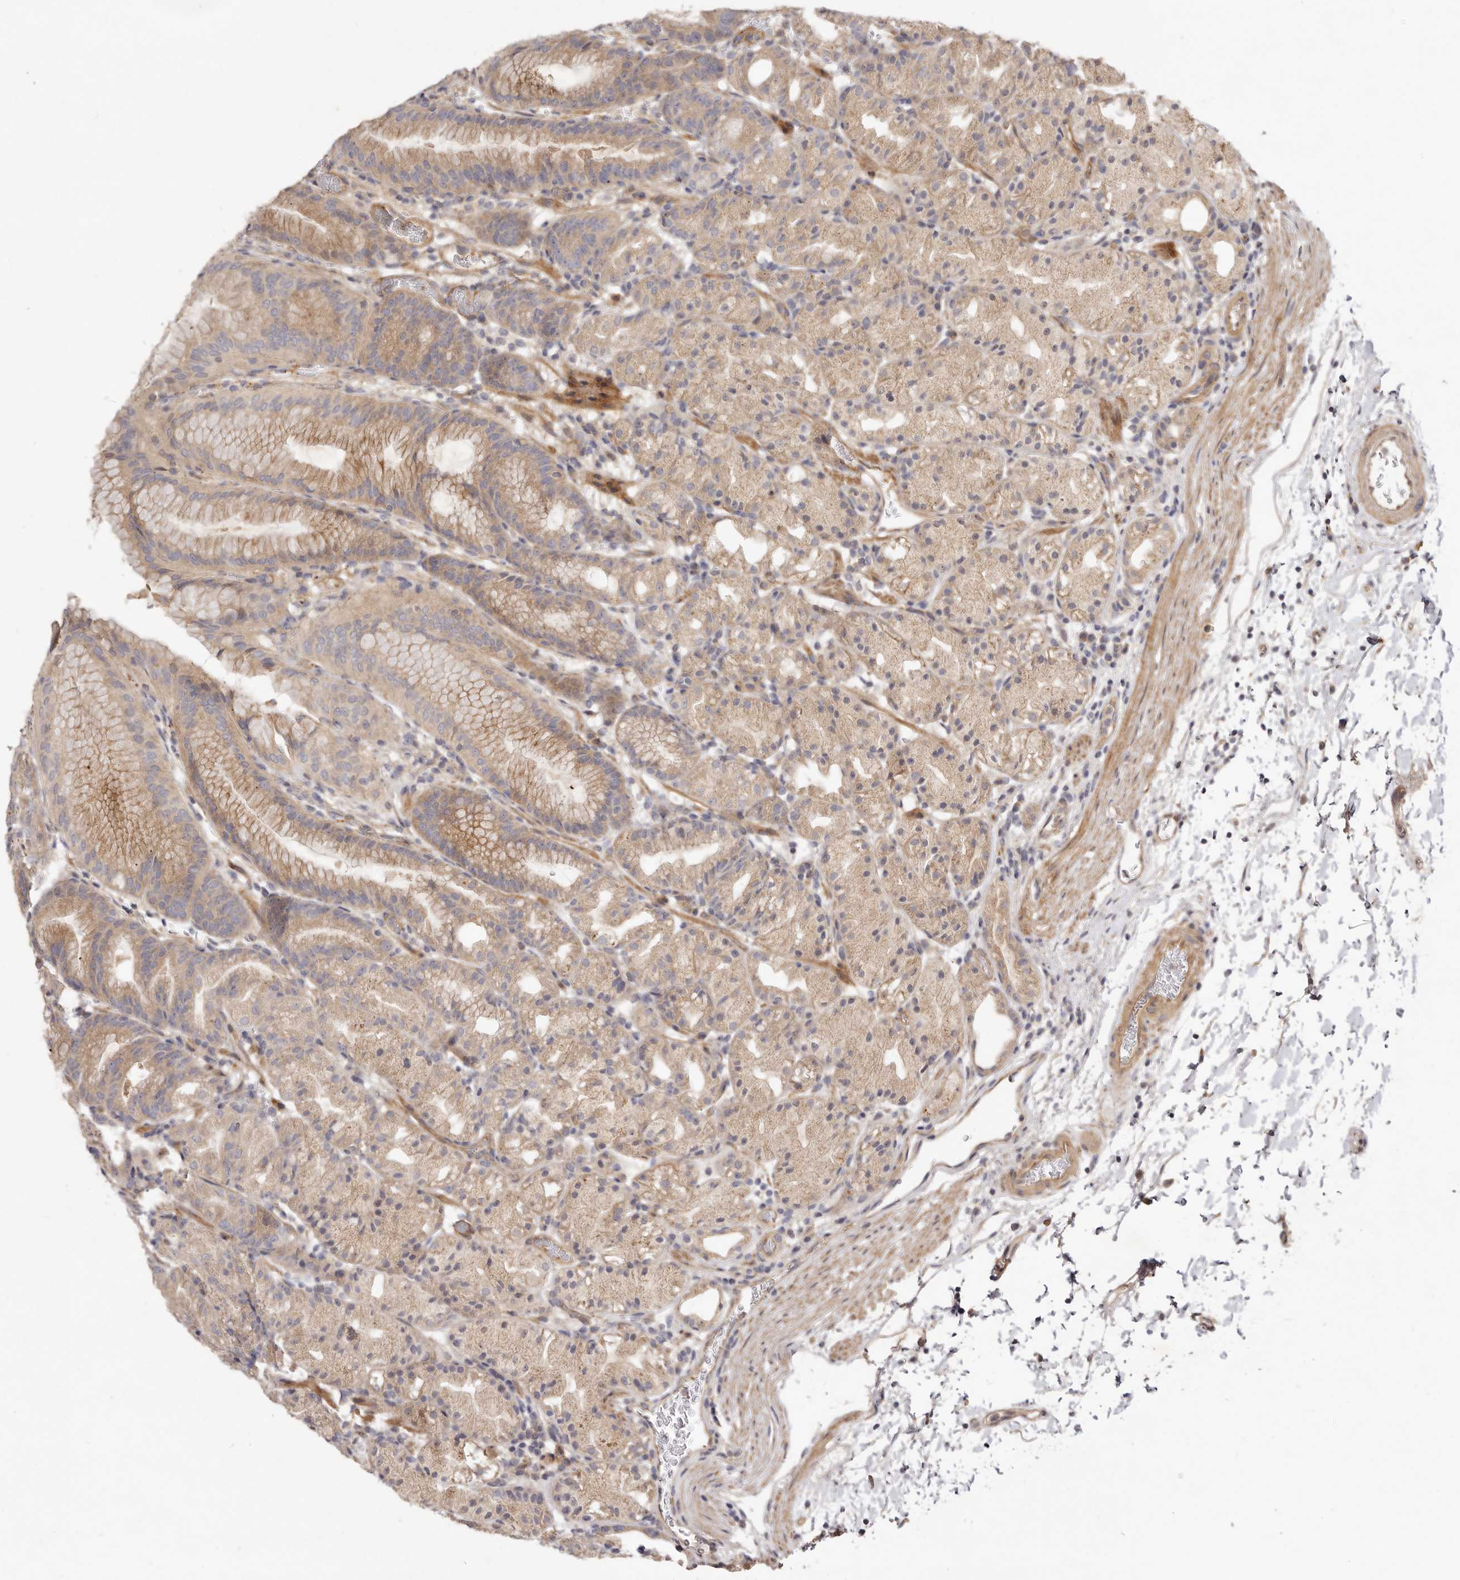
{"staining": {"intensity": "moderate", "quantity": ">75%", "location": "cytoplasmic/membranous"}, "tissue": "stomach", "cell_type": "Glandular cells", "image_type": "normal", "snomed": [{"axis": "morphology", "description": "Normal tissue, NOS"}, {"axis": "topography", "description": "Stomach, upper"}], "caption": "Protein staining shows moderate cytoplasmic/membranous staining in about >75% of glandular cells in unremarkable stomach. (DAB (3,3'-diaminobenzidine) IHC with brightfield microscopy, high magnification).", "gene": "ADAMTS9", "patient": {"sex": "male", "age": 48}}